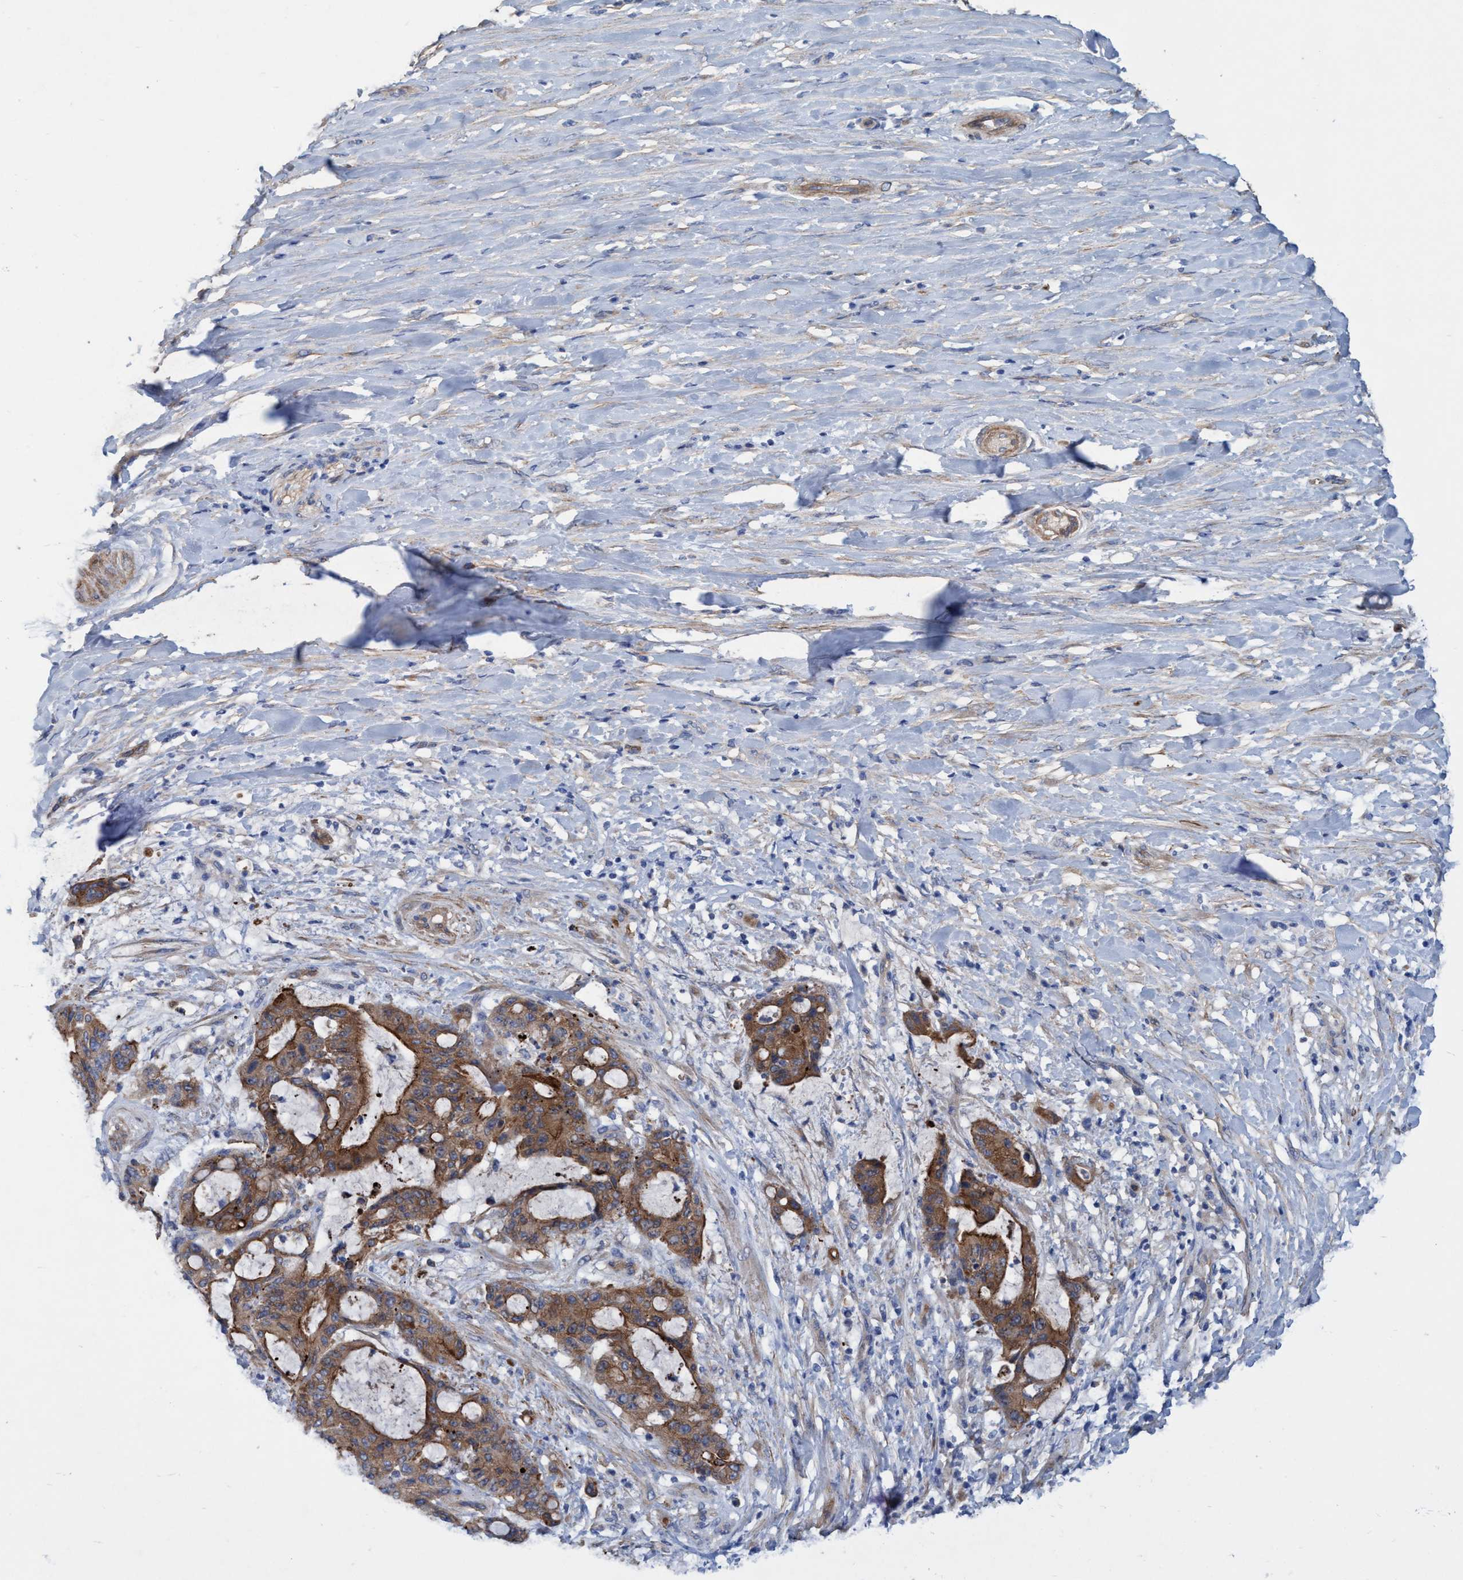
{"staining": {"intensity": "moderate", "quantity": ">75%", "location": "cytoplasmic/membranous"}, "tissue": "liver cancer", "cell_type": "Tumor cells", "image_type": "cancer", "snomed": [{"axis": "morphology", "description": "Cholangiocarcinoma"}, {"axis": "topography", "description": "Liver"}], "caption": "Liver cholangiocarcinoma tissue shows moderate cytoplasmic/membranous expression in about >75% of tumor cells, visualized by immunohistochemistry.", "gene": "GULP1", "patient": {"sex": "female", "age": 73}}